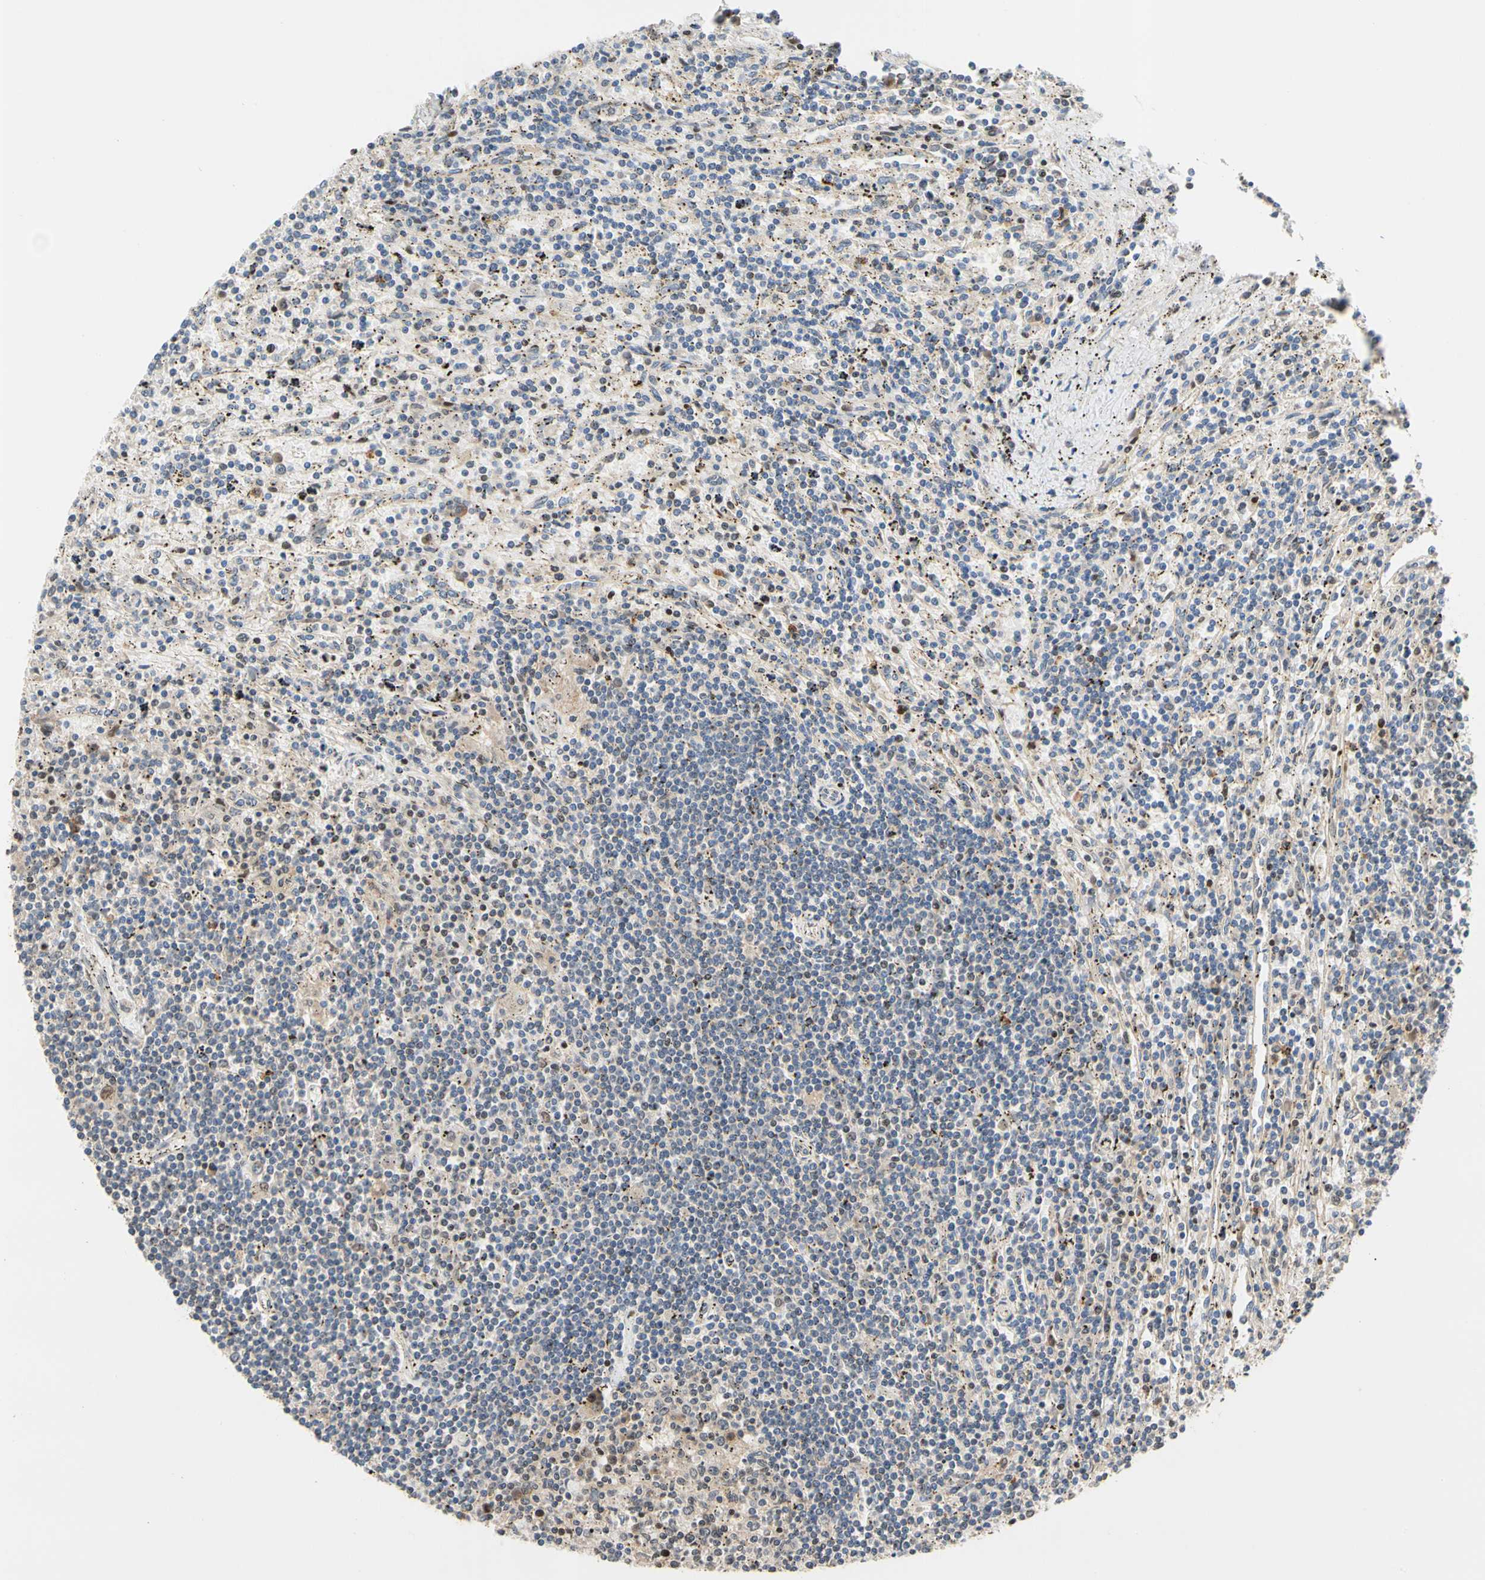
{"staining": {"intensity": "weak", "quantity": "<25%", "location": "nuclear"}, "tissue": "lymphoma", "cell_type": "Tumor cells", "image_type": "cancer", "snomed": [{"axis": "morphology", "description": "Malignant lymphoma, non-Hodgkin's type, Low grade"}, {"axis": "topography", "description": "Spleen"}], "caption": "The immunohistochemistry photomicrograph has no significant positivity in tumor cells of lymphoma tissue.", "gene": "IP6K2", "patient": {"sex": "male", "age": 76}}